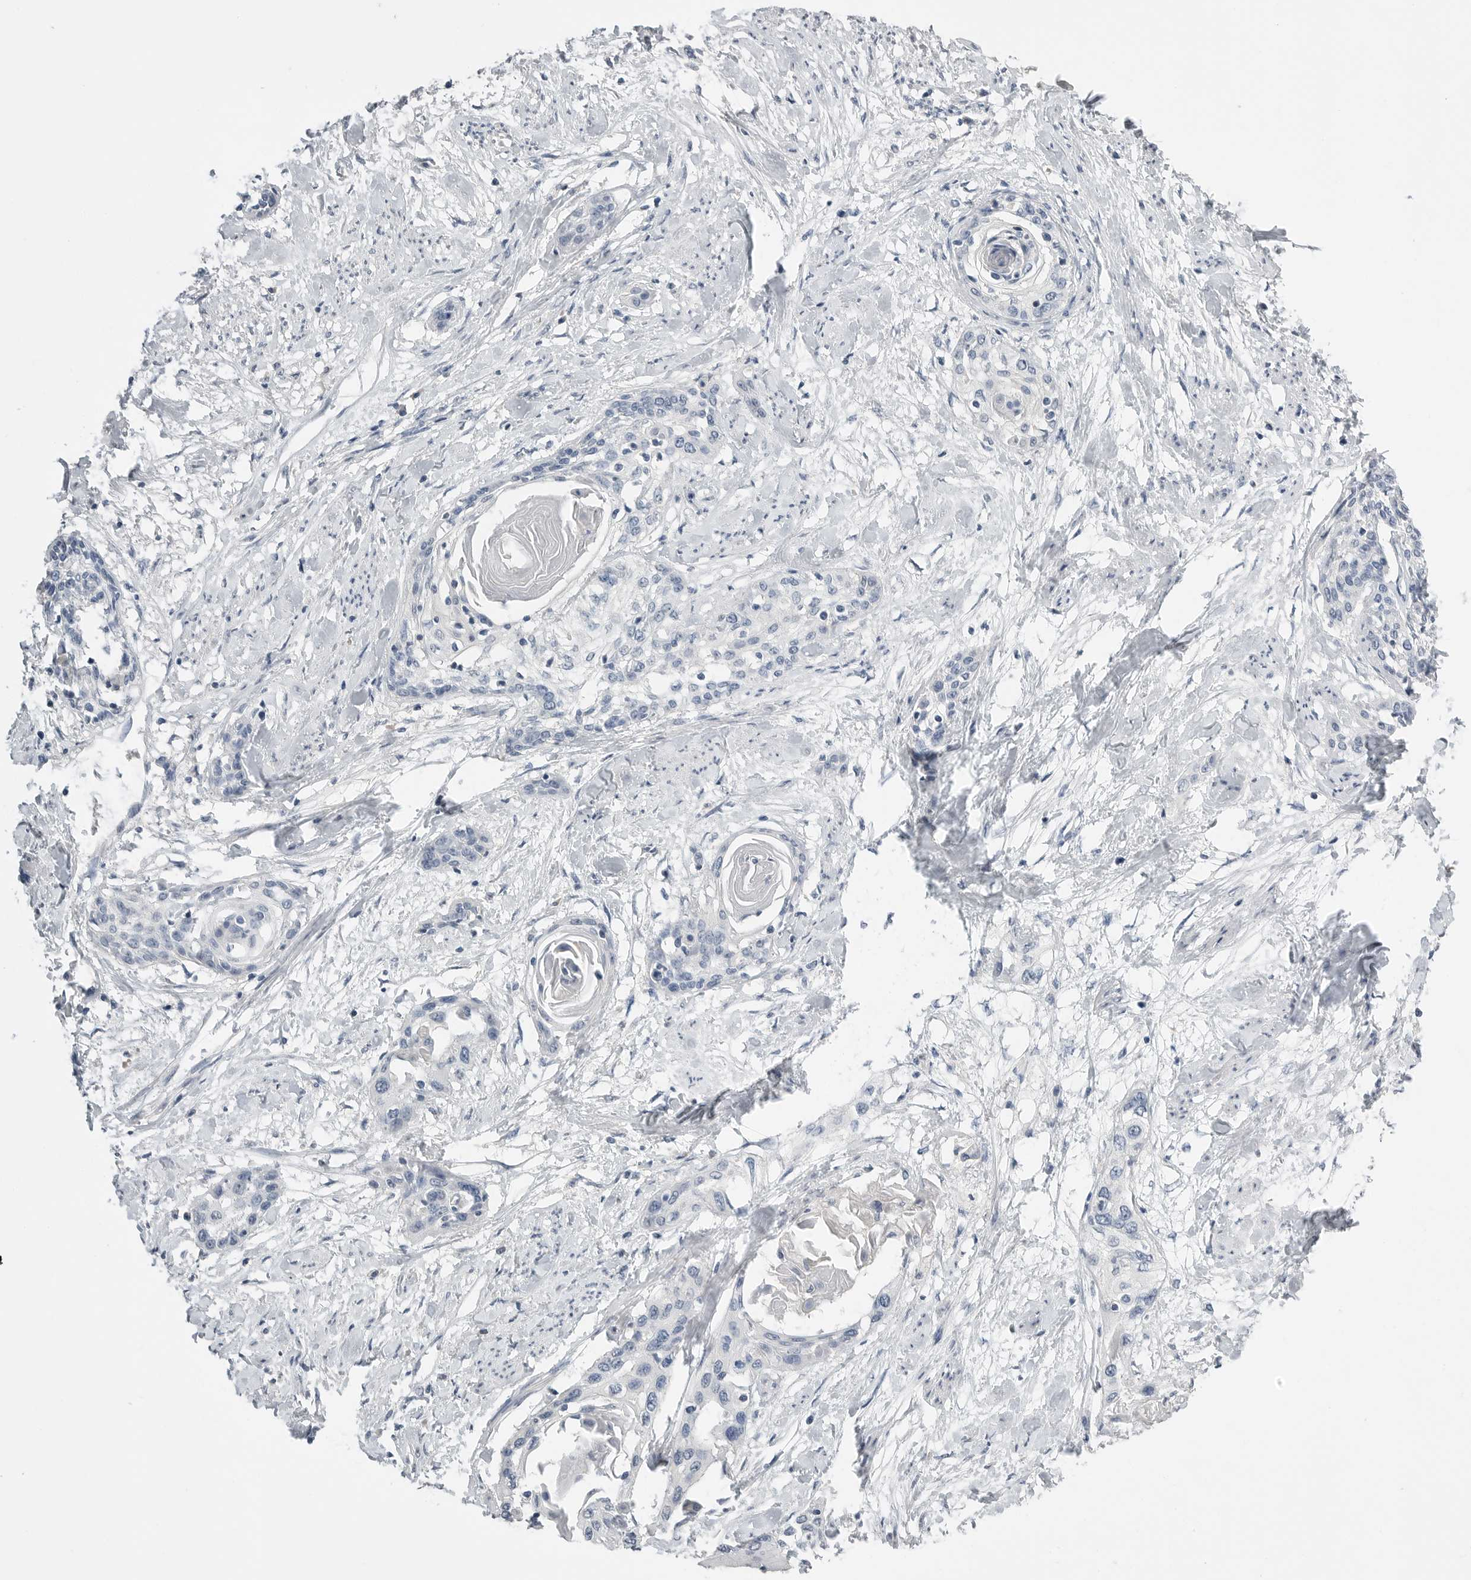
{"staining": {"intensity": "negative", "quantity": "none", "location": "none"}, "tissue": "cervical cancer", "cell_type": "Tumor cells", "image_type": "cancer", "snomed": [{"axis": "morphology", "description": "Squamous cell carcinoma, NOS"}, {"axis": "topography", "description": "Cervix"}], "caption": "There is no significant staining in tumor cells of cervical squamous cell carcinoma.", "gene": "FABP6", "patient": {"sex": "female", "age": 57}}